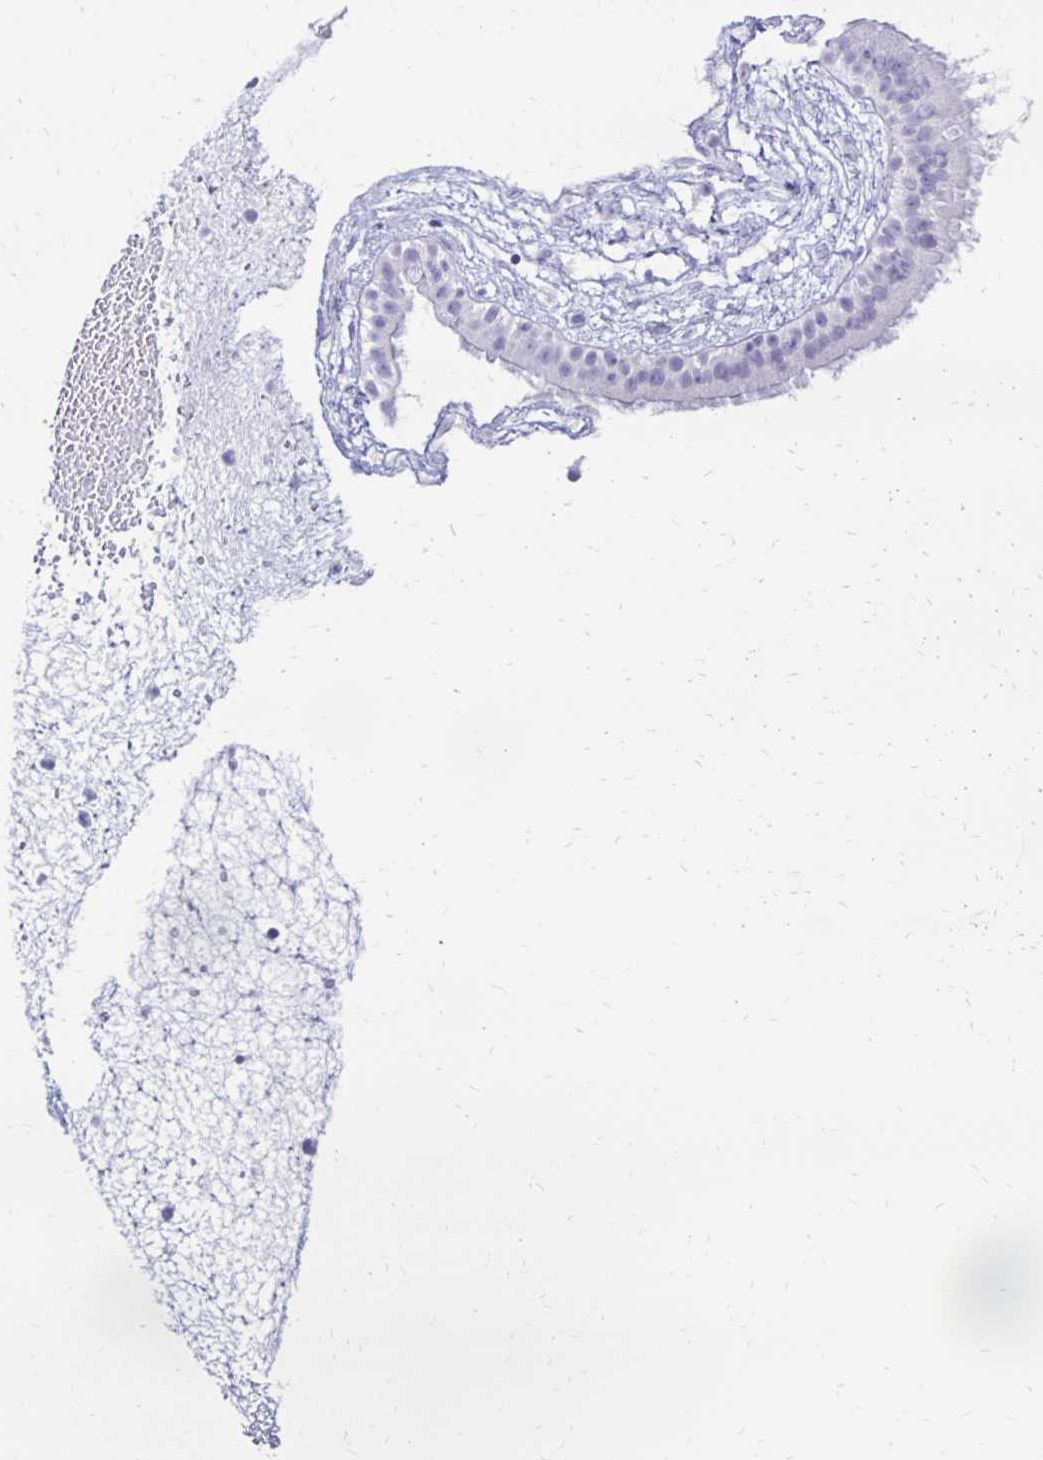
{"staining": {"intensity": "negative", "quantity": "none", "location": "none"}, "tissue": "nasopharynx", "cell_type": "Respiratory epithelial cells", "image_type": "normal", "snomed": [{"axis": "morphology", "description": "Normal tissue, NOS"}, {"axis": "topography", "description": "Nasopharynx"}], "caption": "High power microscopy photomicrograph of an IHC histopathology image of normal nasopharynx, revealing no significant expression in respiratory epithelial cells.", "gene": "RYR1", "patient": {"sex": "male", "age": 24}}